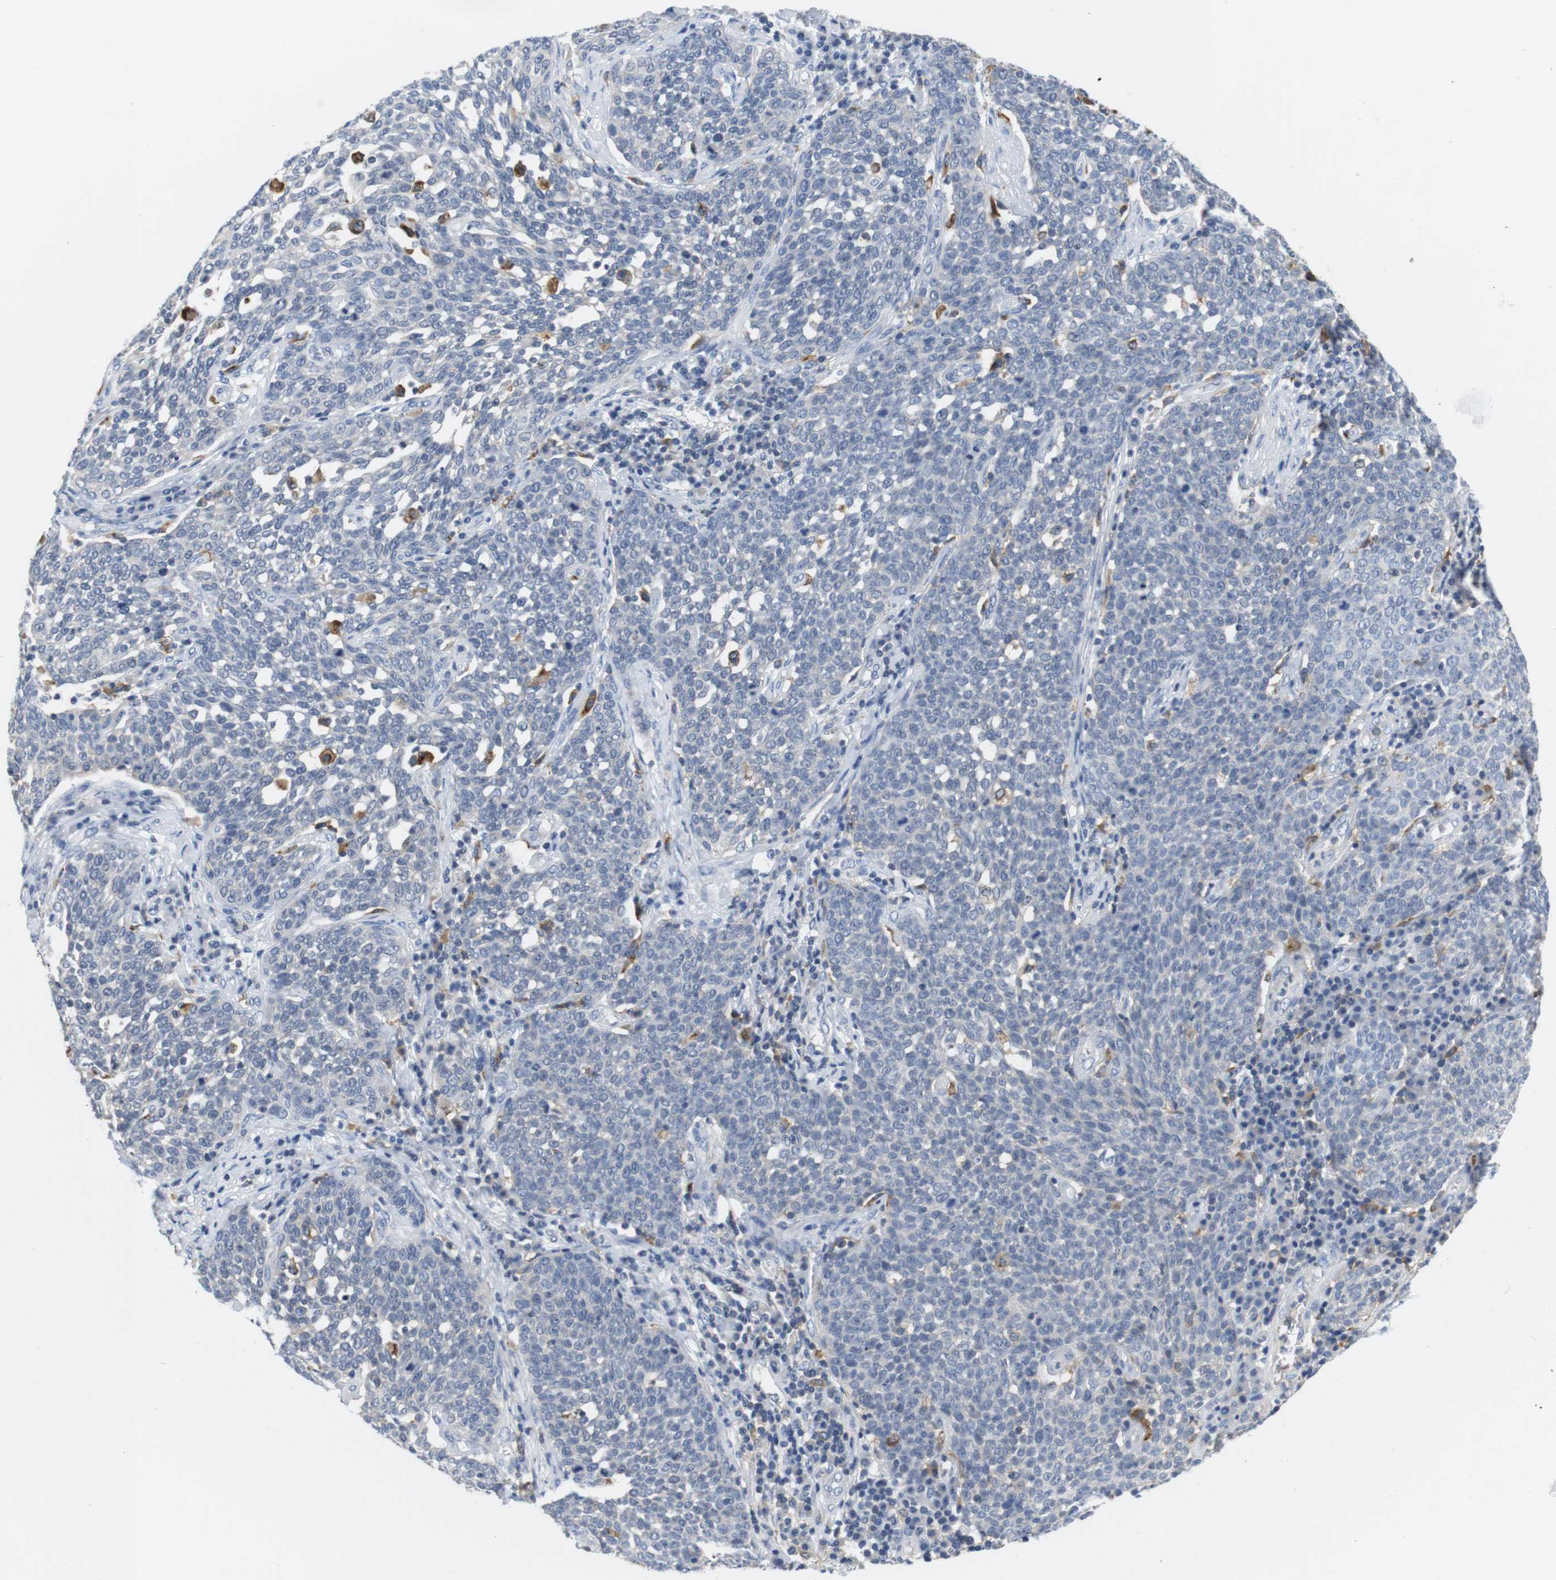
{"staining": {"intensity": "negative", "quantity": "none", "location": "none"}, "tissue": "cervical cancer", "cell_type": "Tumor cells", "image_type": "cancer", "snomed": [{"axis": "morphology", "description": "Squamous cell carcinoma, NOS"}, {"axis": "topography", "description": "Cervix"}], "caption": "Protein analysis of cervical cancer (squamous cell carcinoma) shows no significant expression in tumor cells.", "gene": "CNGA2", "patient": {"sex": "female", "age": 34}}